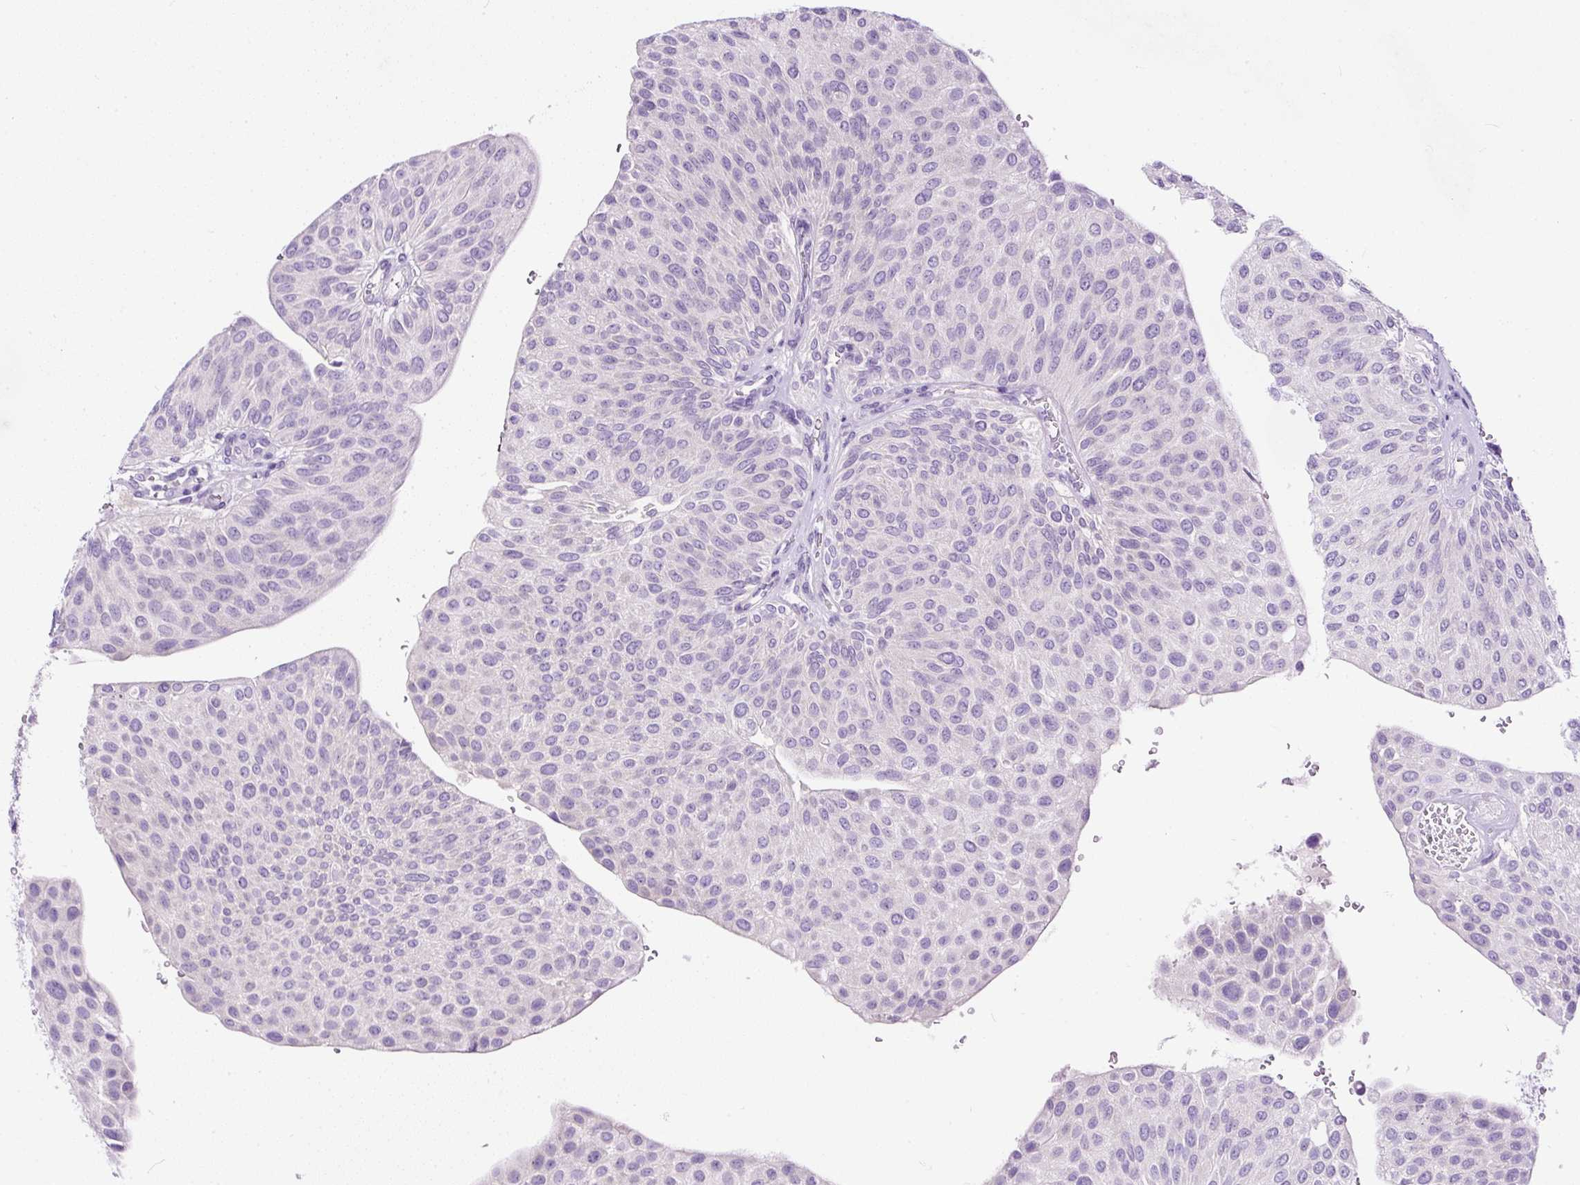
{"staining": {"intensity": "negative", "quantity": "none", "location": "none"}, "tissue": "urothelial cancer", "cell_type": "Tumor cells", "image_type": "cancer", "snomed": [{"axis": "morphology", "description": "Urothelial carcinoma, NOS"}, {"axis": "topography", "description": "Urinary bladder"}], "caption": "Protein analysis of transitional cell carcinoma displays no significant staining in tumor cells.", "gene": "STOX2", "patient": {"sex": "male", "age": 67}}